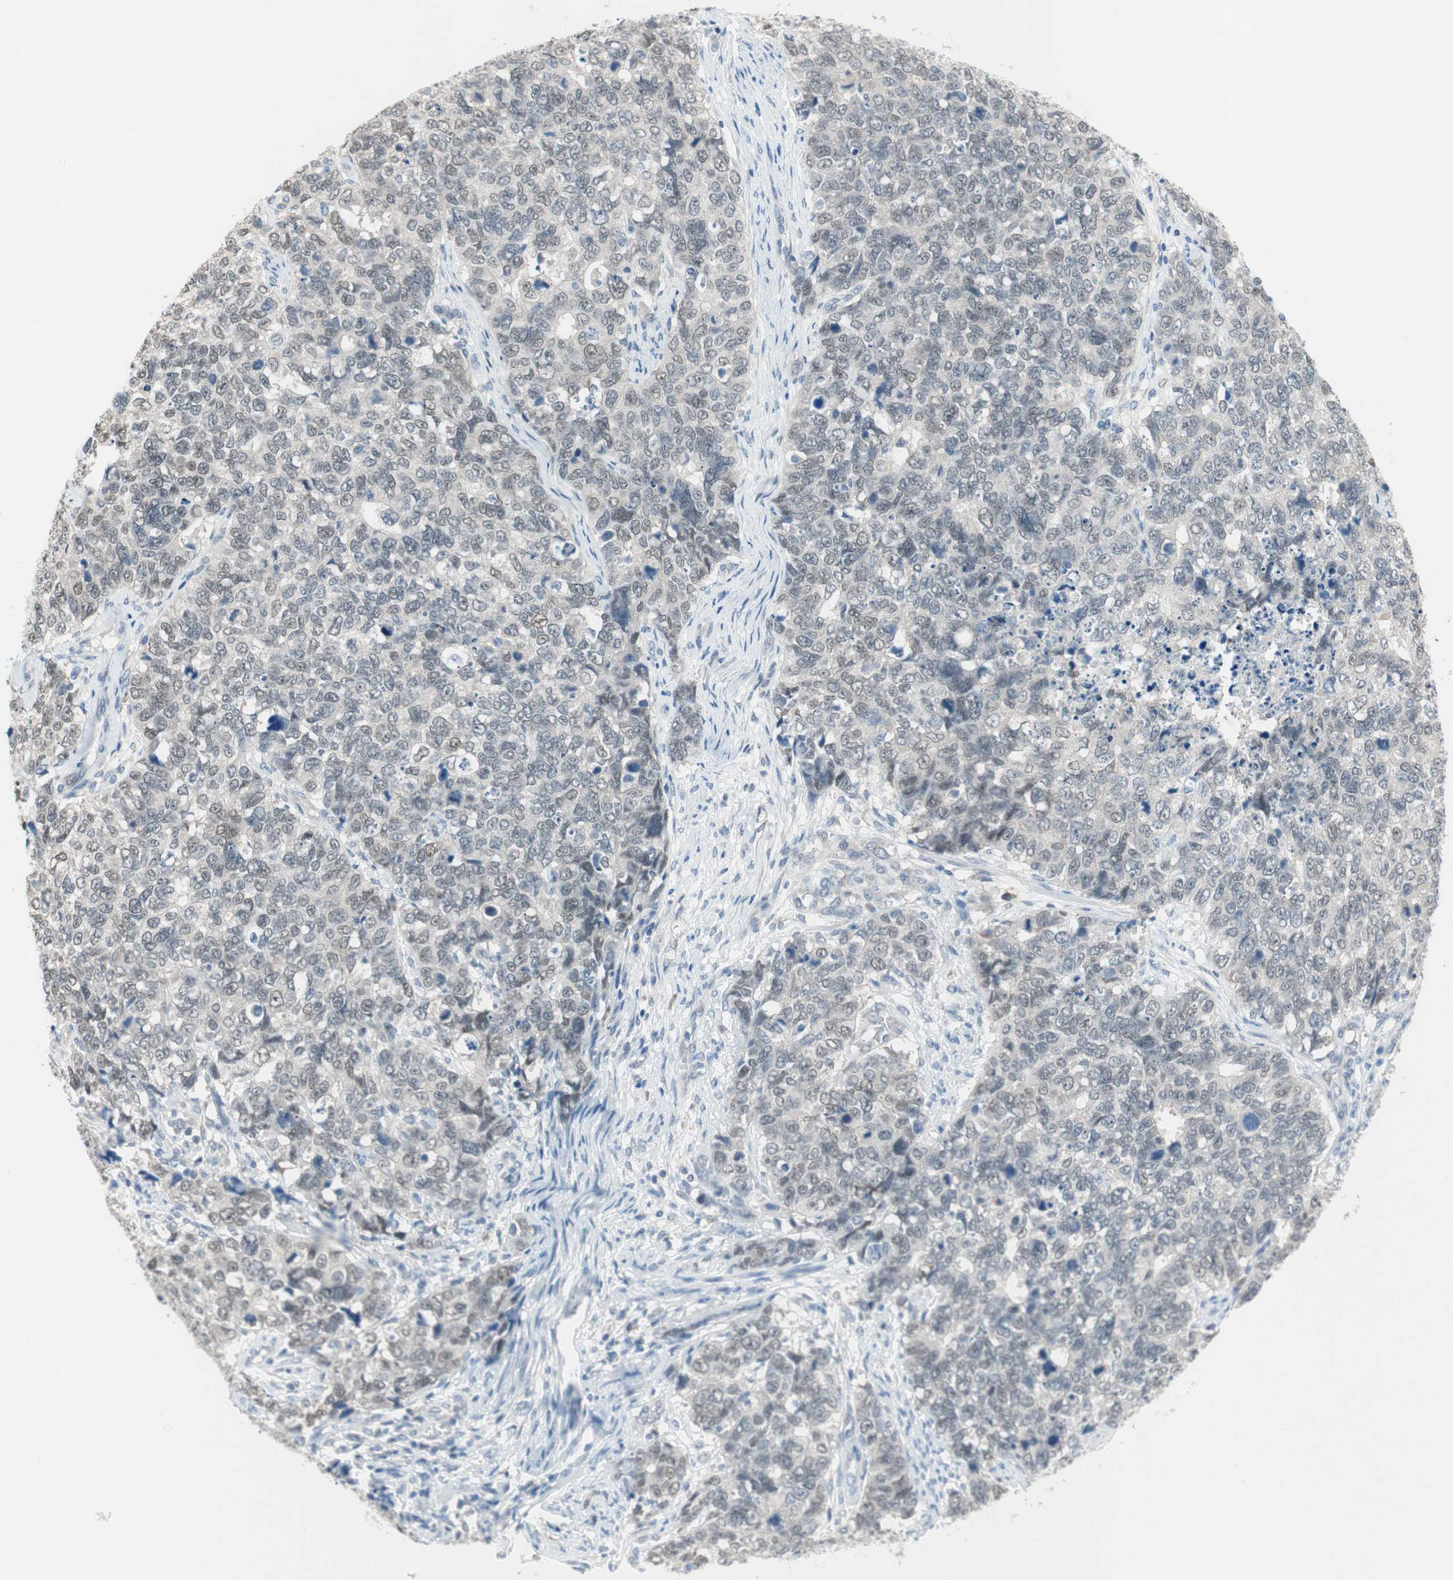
{"staining": {"intensity": "weak", "quantity": "<25%", "location": "nuclear"}, "tissue": "cervical cancer", "cell_type": "Tumor cells", "image_type": "cancer", "snomed": [{"axis": "morphology", "description": "Squamous cell carcinoma, NOS"}, {"axis": "topography", "description": "Cervix"}], "caption": "A photomicrograph of human cervical squamous cell carcinoma is negative for staining in tumor cells.", "gene": "GRHL1", "patient": {"sex": "female", "age": 63}}